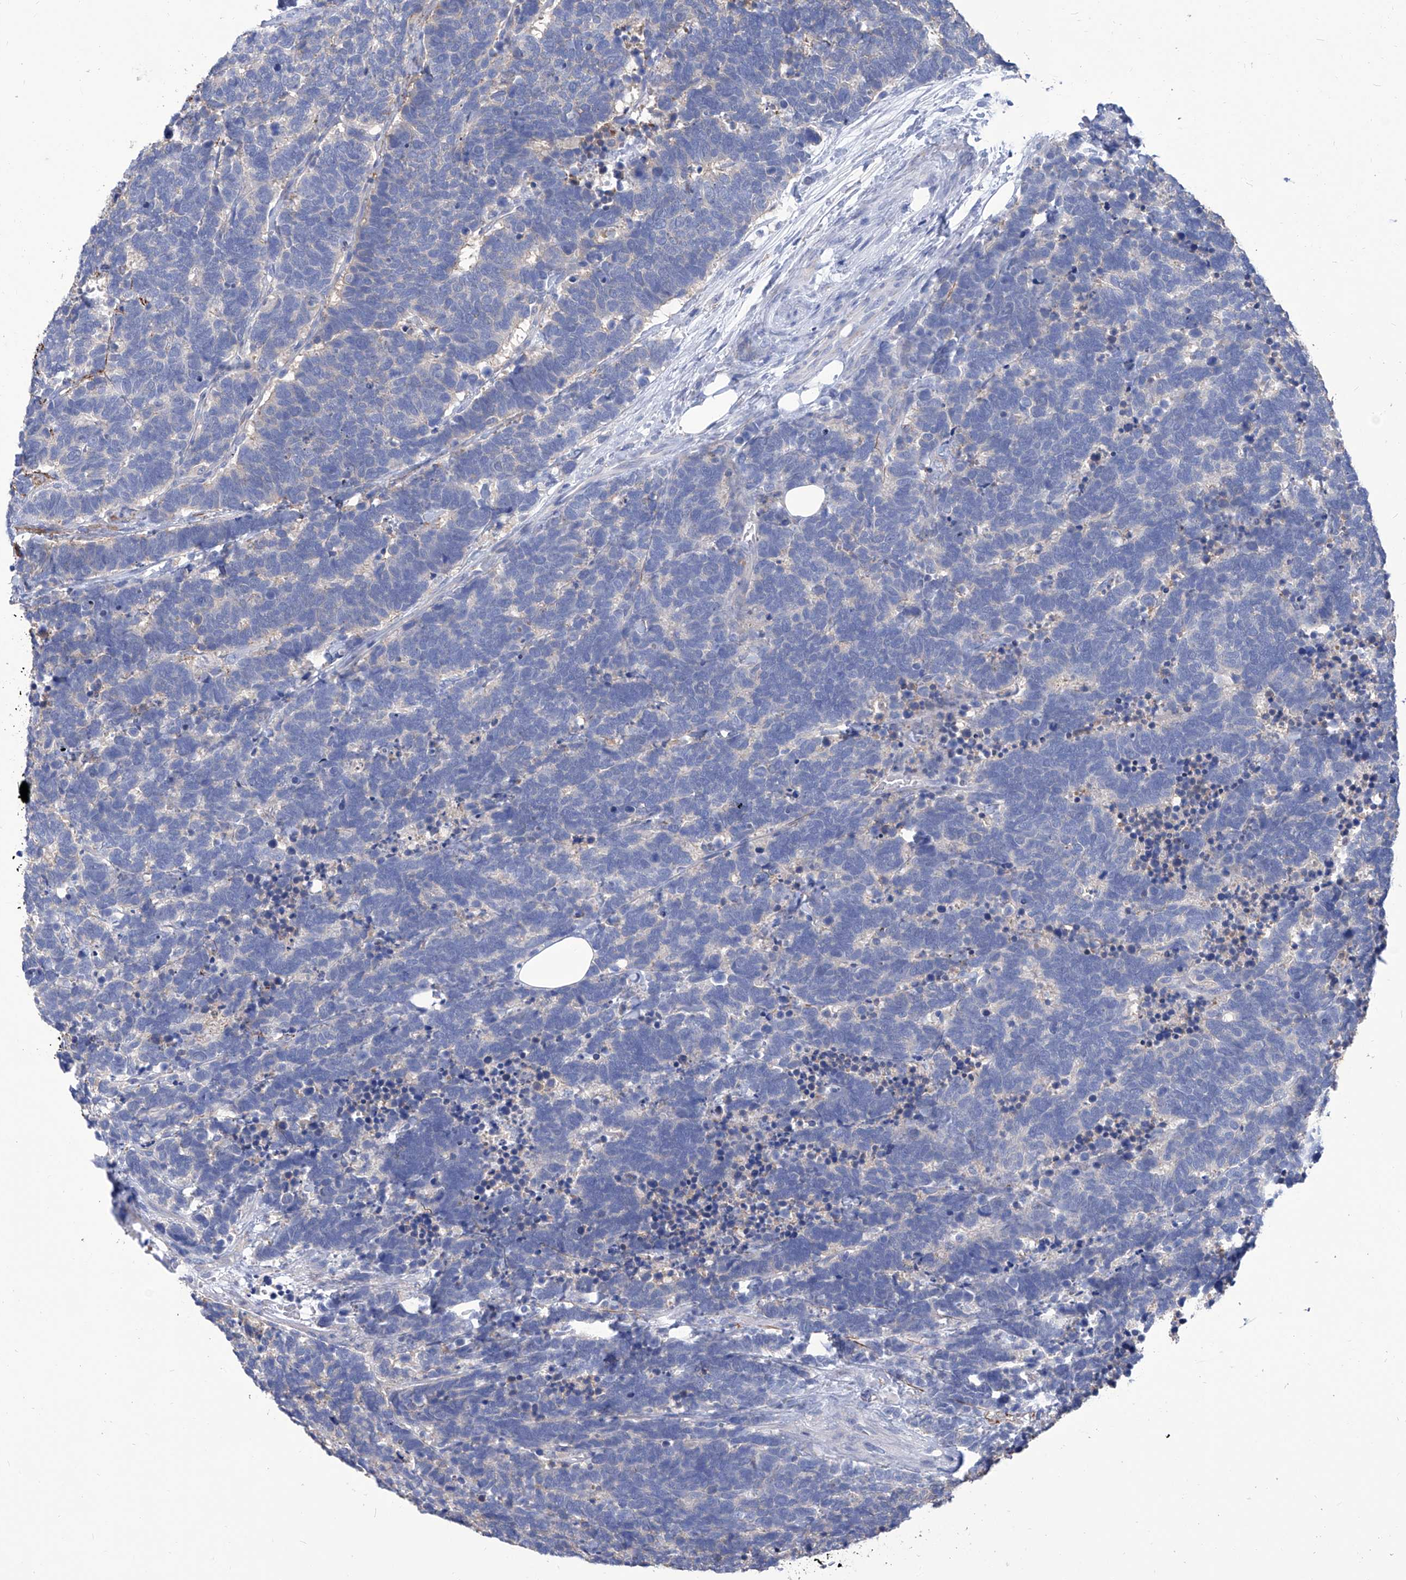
{"staining": {"intensity": "negative", "quantity": "none", "location": "none"}, "tissue": "carcinoid", "cell_type": "Tumor cells", "image_type": "cancer", "snomed": [{"axis": "morphology", "description": "Carcinoma, NOS"}, {"axis": "morphology", "description": "Carcinoid, malignant, NOS"}, {"axis": "topography", "description": "Urinary bladder"}], "caption": "This is an IHC histopathology image of human carcinoid. There is no staining in tumor cells.", "gene": "SMS", "patient": {"sex": "male", "age": 57}}